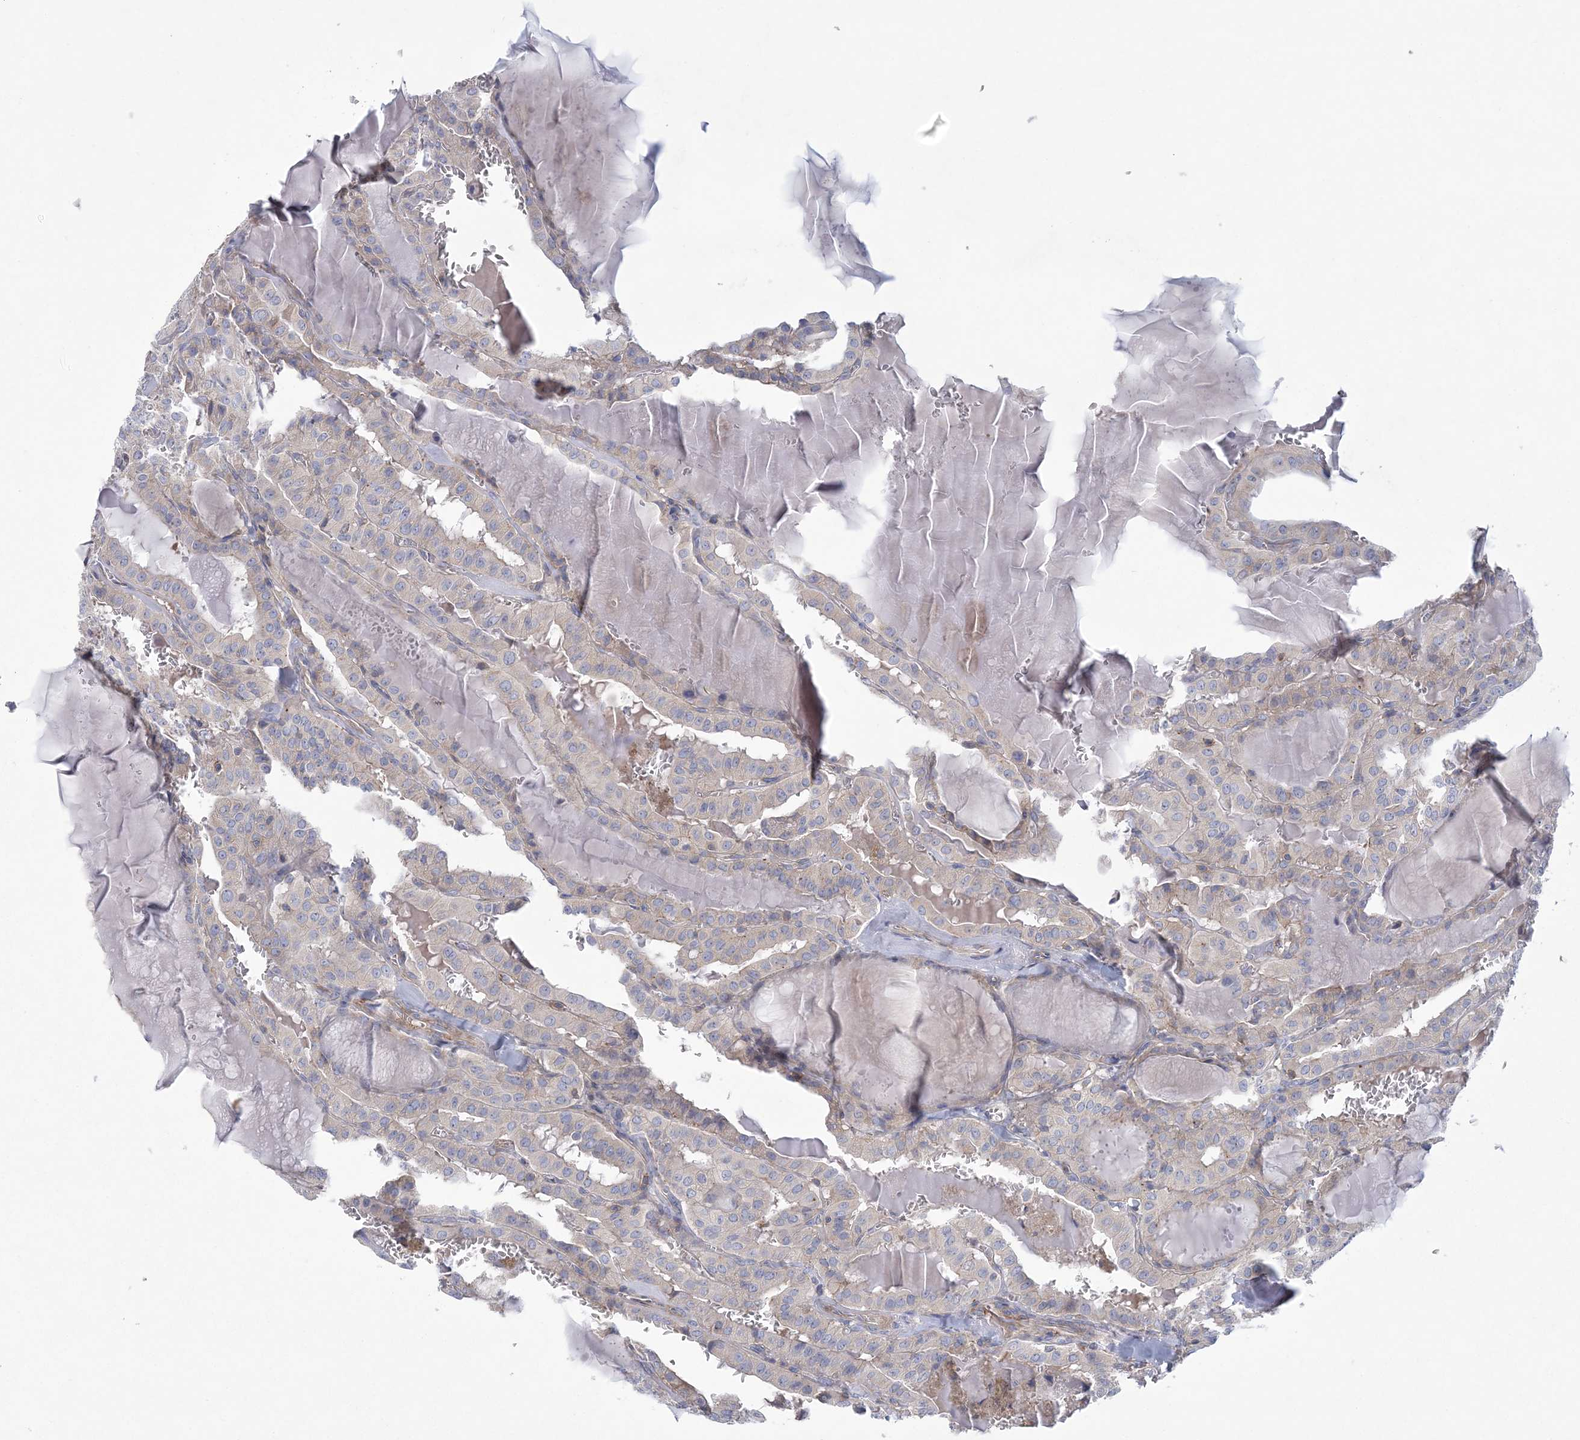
{"staining": {"intensity": "negative", "quantity": "none", "location": "none"}, "tissue": "thyroid cancer", "cell_type": "Tumor cells", "image_type": "cancer", "snomed": [{"axis": "morphology", "description": "Papillary adenocarcinoma, NOS"}, {"axis": "topography", "description": "Thyroid gland"}], "caption": "Immunohistochemical staining of thyroid cancer (papillary adenocarcinoma) demonstrates no significant positivity in tumor cells.", "gene": "ARSJ", "patient": {"sex": "male", "age": 52}}